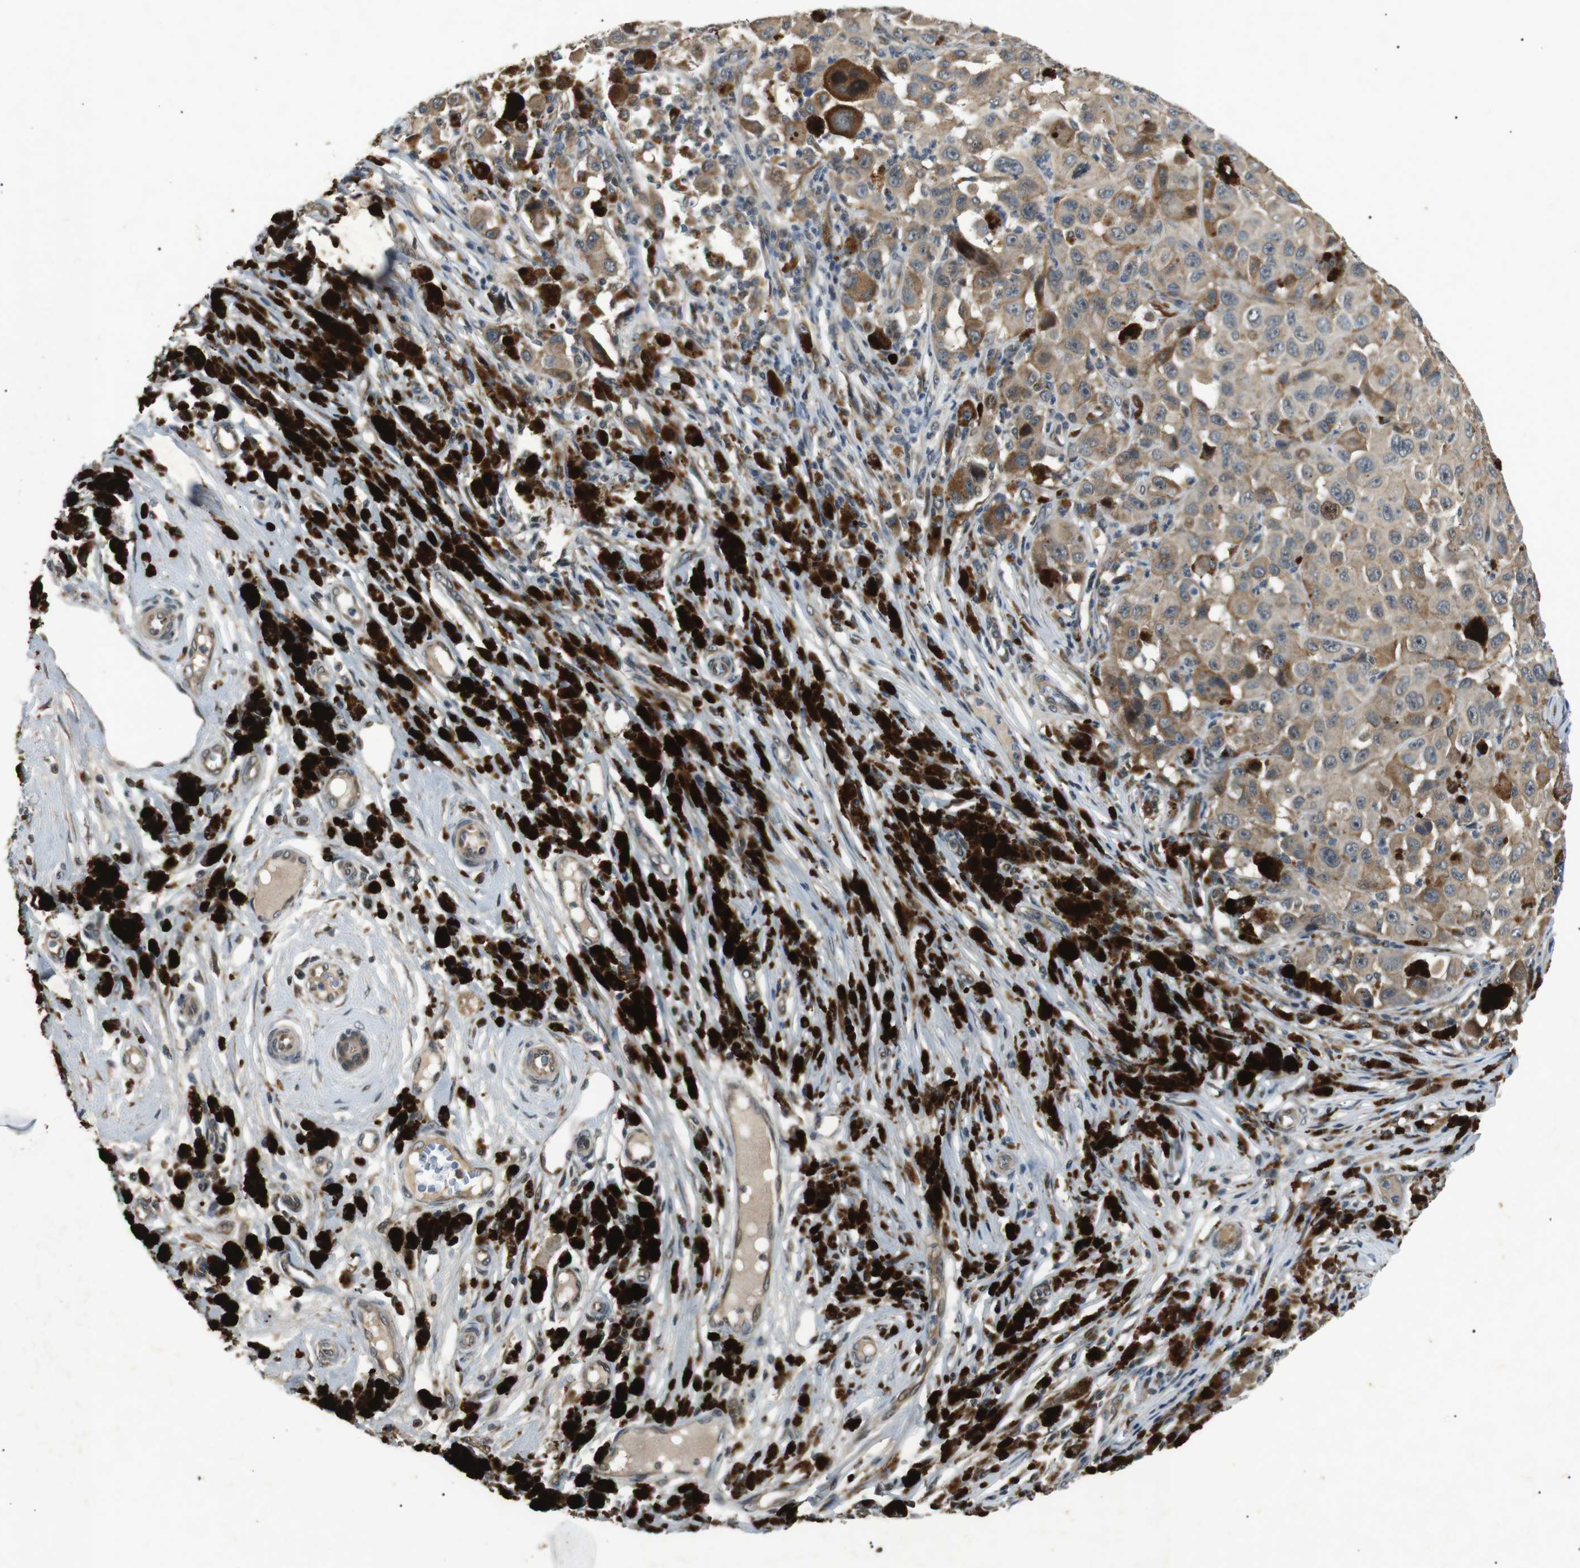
{"staining": {"intensity": "moderate", "quantity": "25%-75%", "location": "cytoplasmic/membranous"}, "tissue": "melanoma", "cell_type": "Tumor cells", "image_type": "cancer", "snomed": [{"axis": "morphology", "description": "Malignant melanoma, NOS"}, {"axis": "topography", "description": "Skin"}], "caption": "Melanoma stained with DAB IHC shows medium levels of moderate cytoplasmic/membranous positivity in approximately 25%-75% of tumor cells. The protein is shown in brown color, while the nuclei are stained blue.", "gene": "HSPA13", "patient": {"sex": "male", "age": 96}}